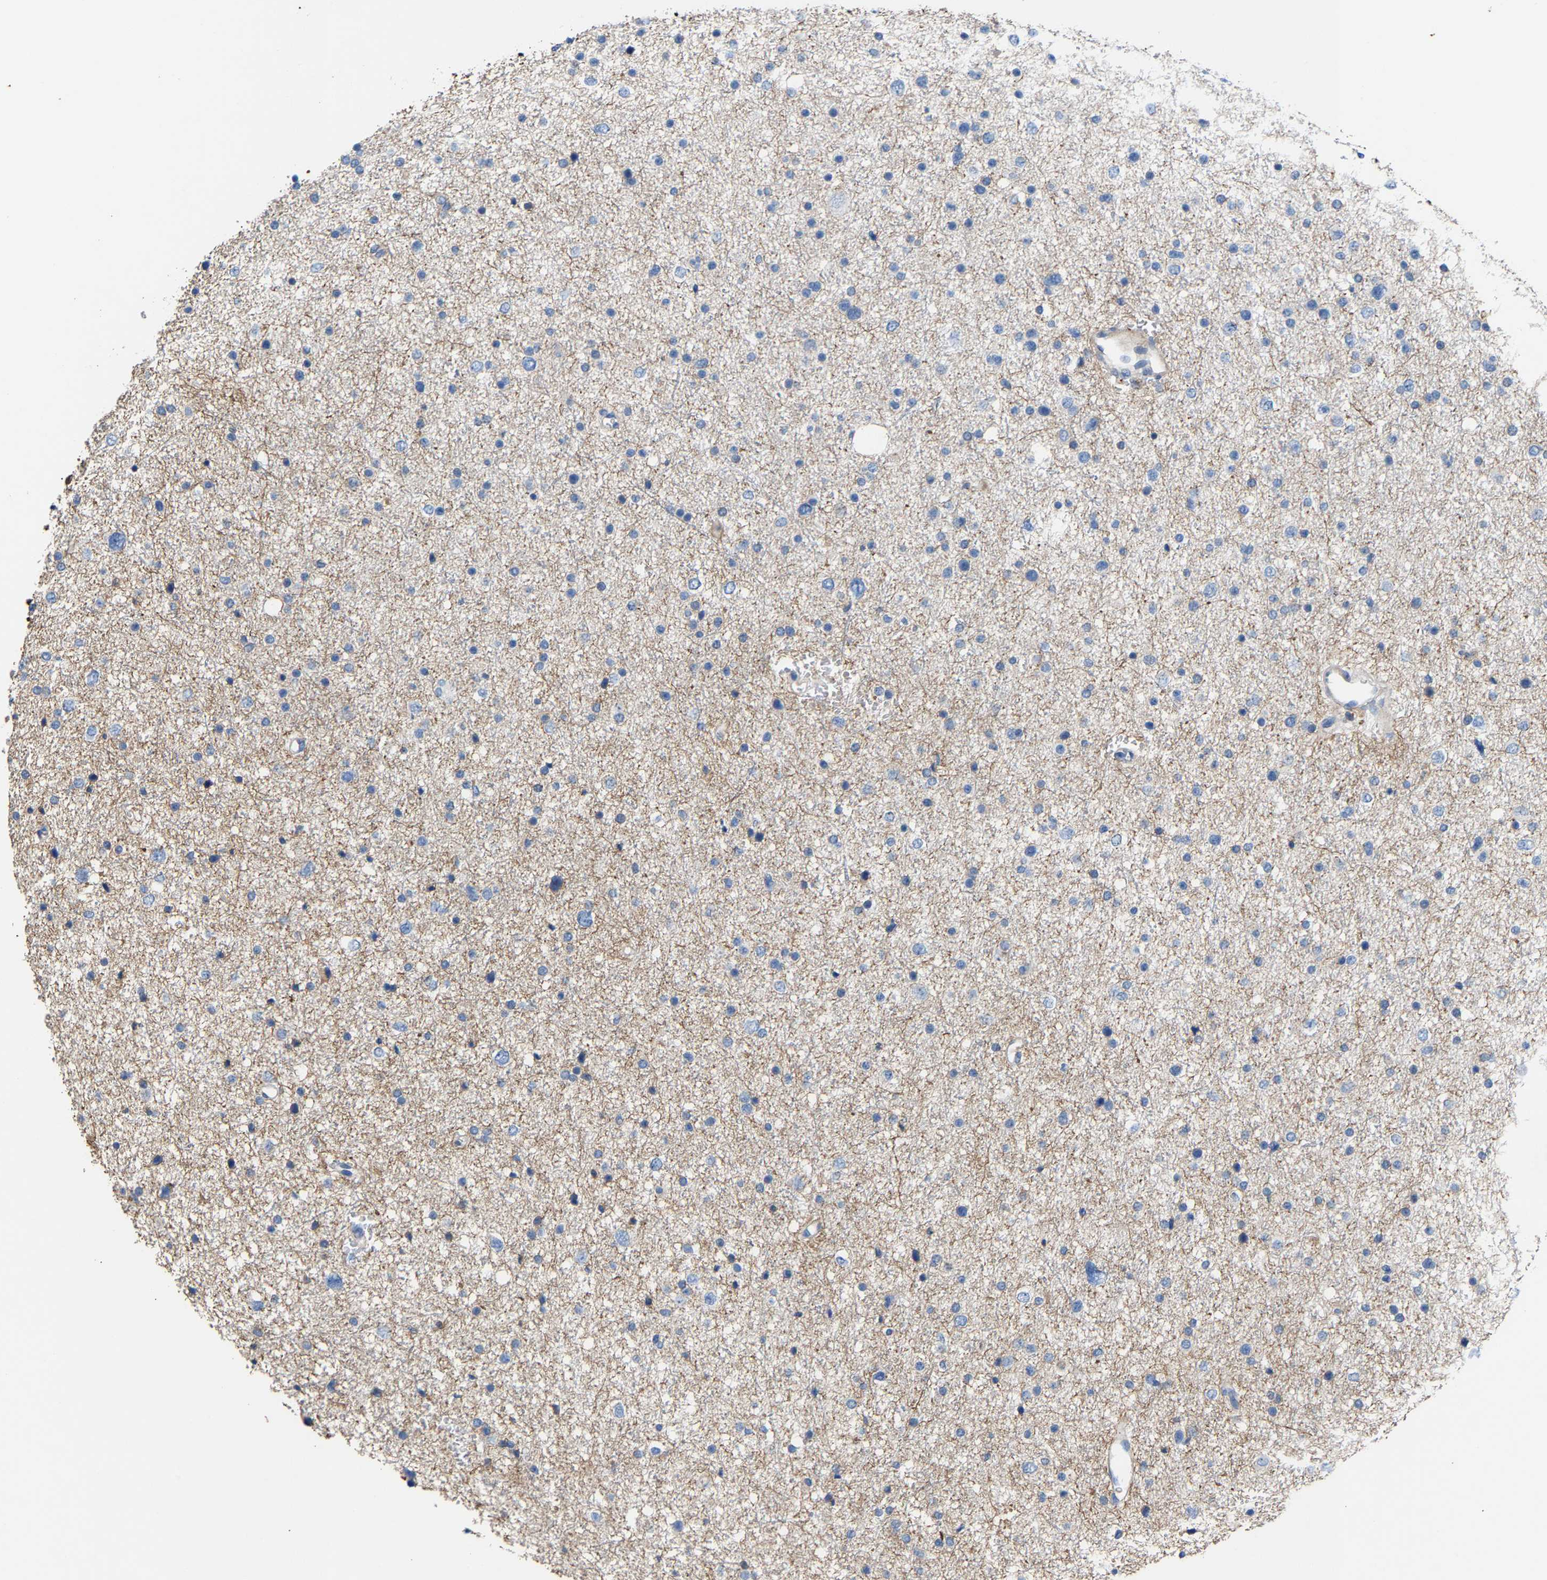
{"staining": {"intensity": "negative", "quantity": "none", "location": "none"}, "tissue": "glioma", "cell_type": "Tumor cells", "image_type": "cancer", "snomed": [{"axis": "morphology", "description": "Glioma, malignant, Low grade"}, {"axis": "topography", "description": "Brain"}], "caption": "DAB immunohistochemical staining of human malignant glioma (low-grade) reveals no significant expression in tumor cells.", "gene": "CCDC171", "patient": {"sex": "female", "age": 37}}